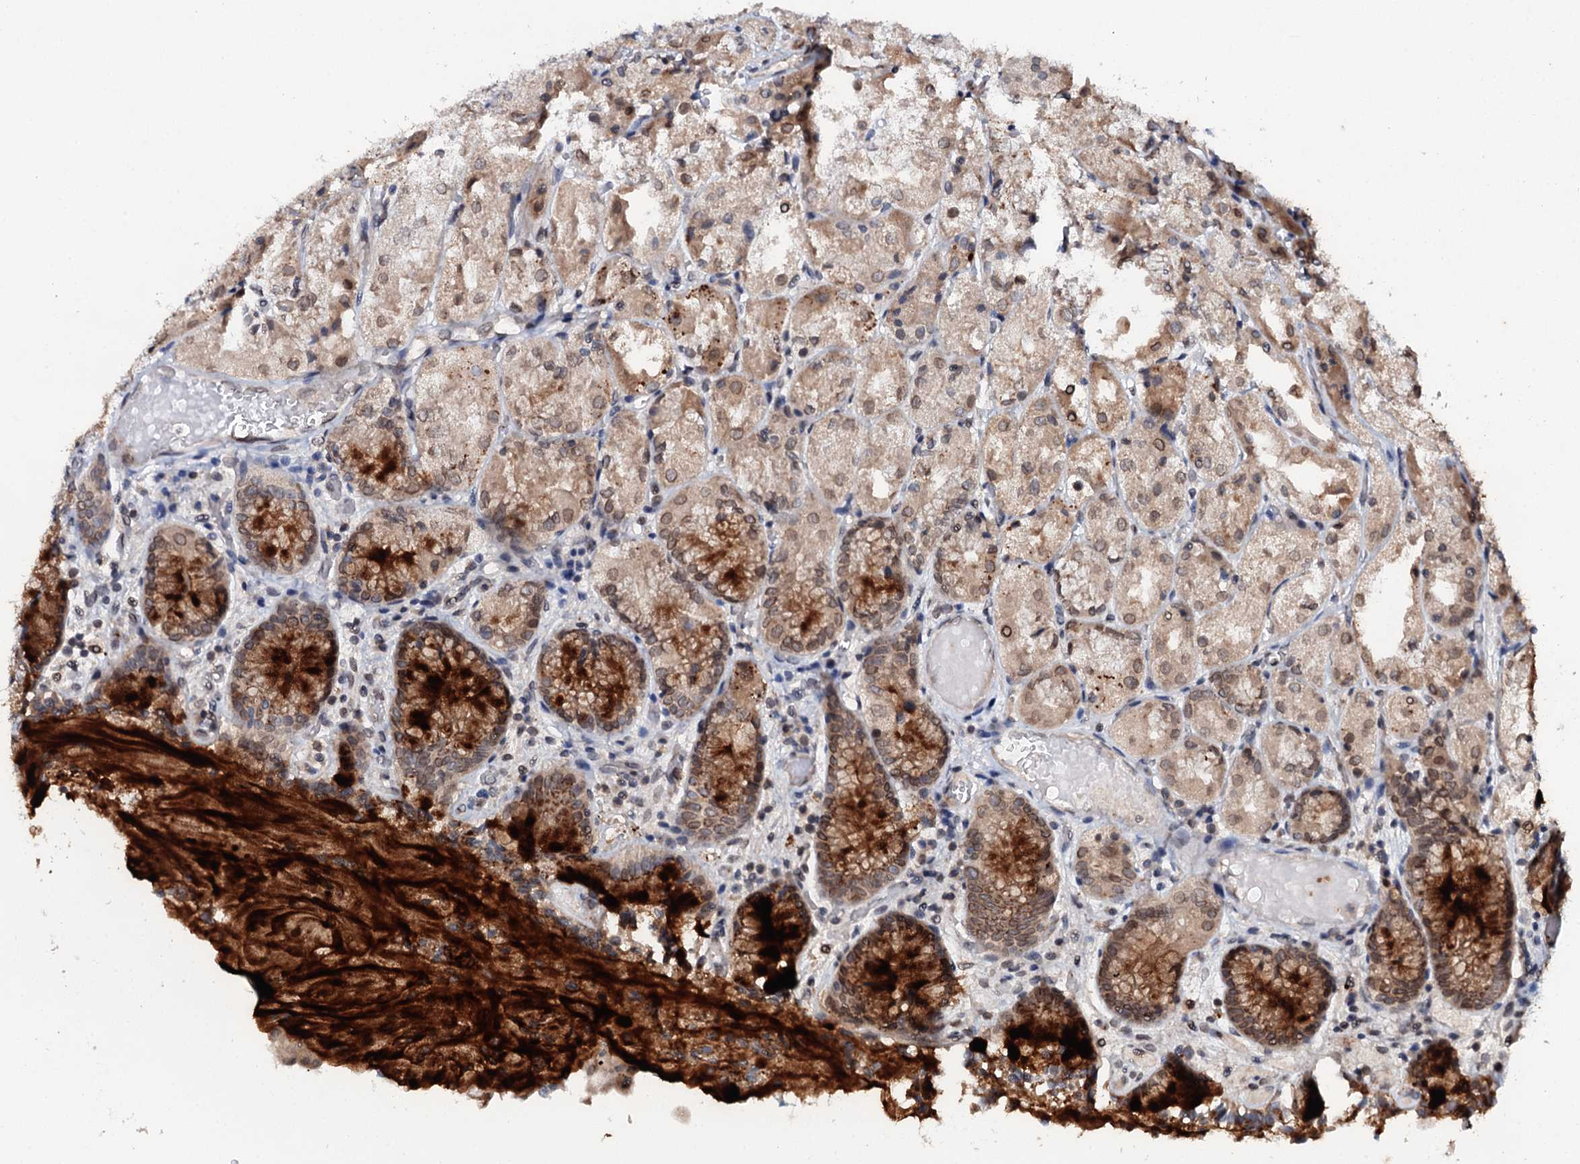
{"staining": {"intensity": "strong", "quantity": "25%-75%", "location": "cytoplasmic/membranous"}, "tissue": "stomach", "cell_type": "Glandular cells", "image_type": "normal", "snomed": [{"axis": "morphology", "description": "Normal tissue, NOS"}, {"axis": "topography", "description": "Stomach, upper"}], "caption": "High-power microscopy captured an immunohistochemistry micrograph of normal stomach, revealing strong cytoplasmic/membranous expression in approximately 25%-75% of glandular cells. (brown staining indicates protein expression, while blue staining denotes nuclei).", "gene": "SNTA1", "patient": {"sex": "male", "age": 72}}